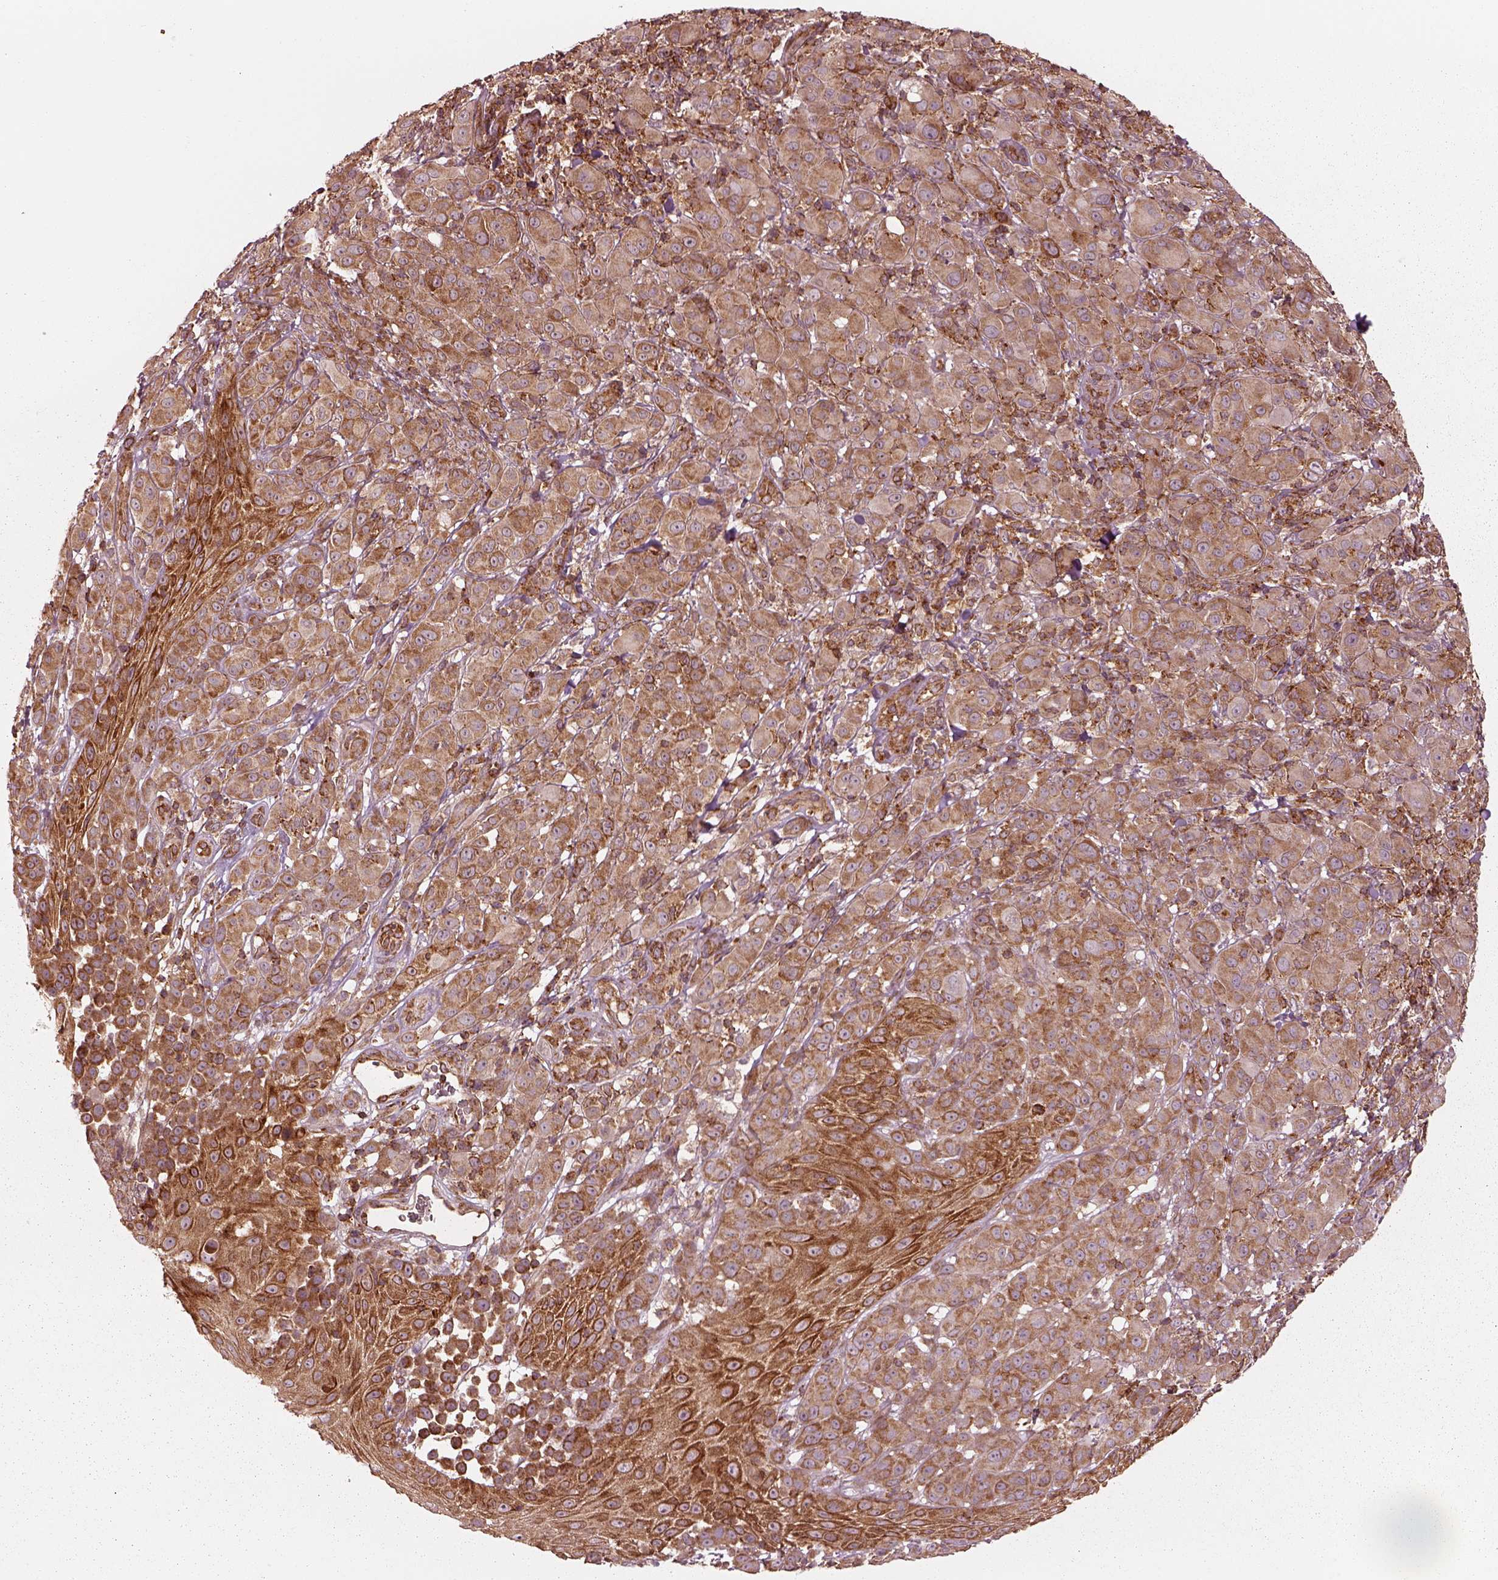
{"staining": {"intensity": "moderate", "quantity": "25%-75%", "location": "cytoplasmic/membranous"}, "tissue": "melanoma", "cell_type": "Tumor cells", "image_type": "cancer", "snomed": [{"axis": "morphology", "description": "Malignant melanoma, NOS"}, {"axis": "topography", "description": "Skin"}], "caption": "IHC of malignant melanoma shows medium levels of moderate cytoplasmic/membranous expression in approximately 25%-75% of tumor cells.", "gene": "LSM14A", "patient": {"sex": "female", "age": 87}}